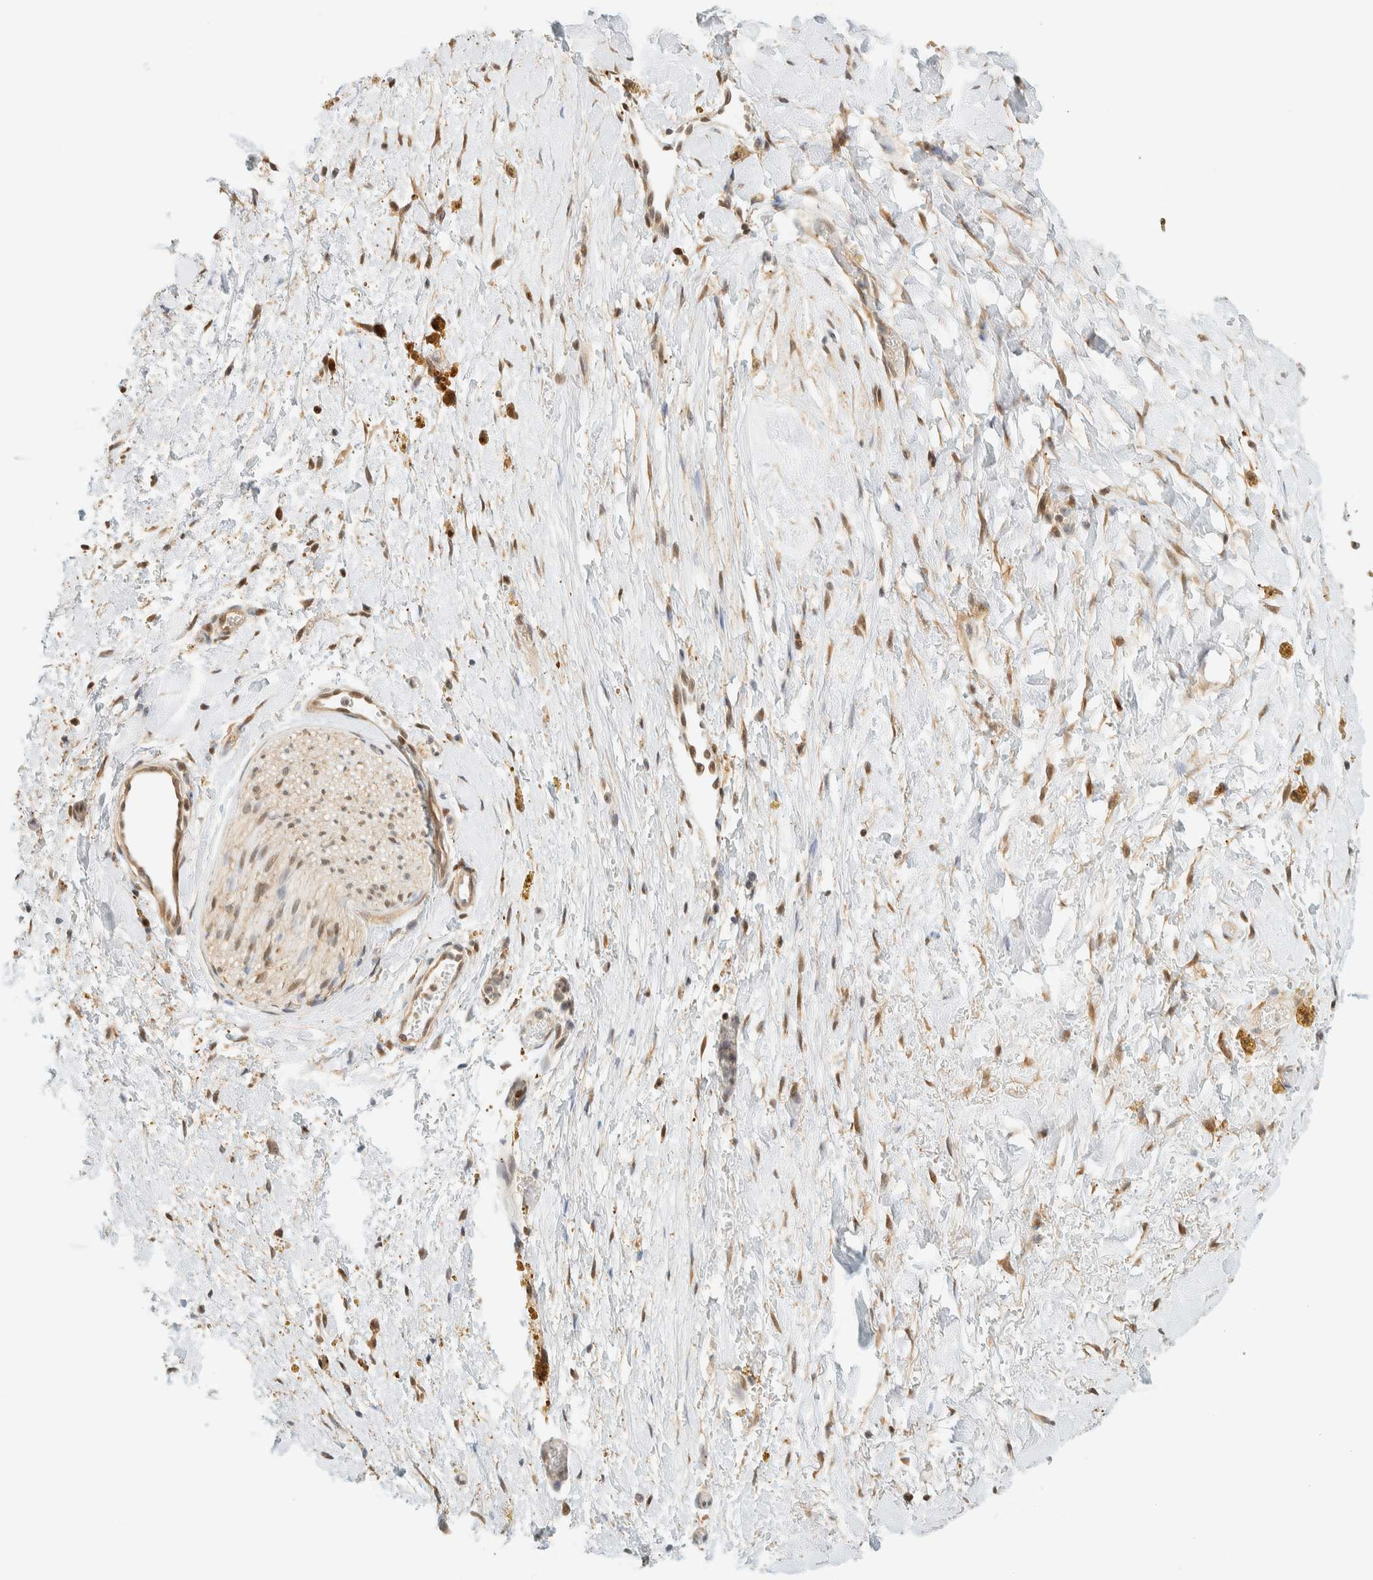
{"staining": {"intensity": "moderate", "quantity": ">75%", "location": "cytoplasmic/membranous,nuclear"}, "tissue": "adipose tissue", "cell_type": "Adipocytes", "image_type": "normal", "snomed": [{"axis": "morphology", "description": "Normal tissue, NOS"}, {"axis": "topography", "description": "Kidney"}, {"axis": "topography", "description": "Peripheral nerve tissue"}], "caption": "This micrograph exhibits IHC staining of normal adipose tissue, with medium moderate cytoplasmic/membranous,nuclear expression in approximately >75% of adipocytes.", "gene": "ZBTB37", "patient": {"sex": "male", "age": 7}}